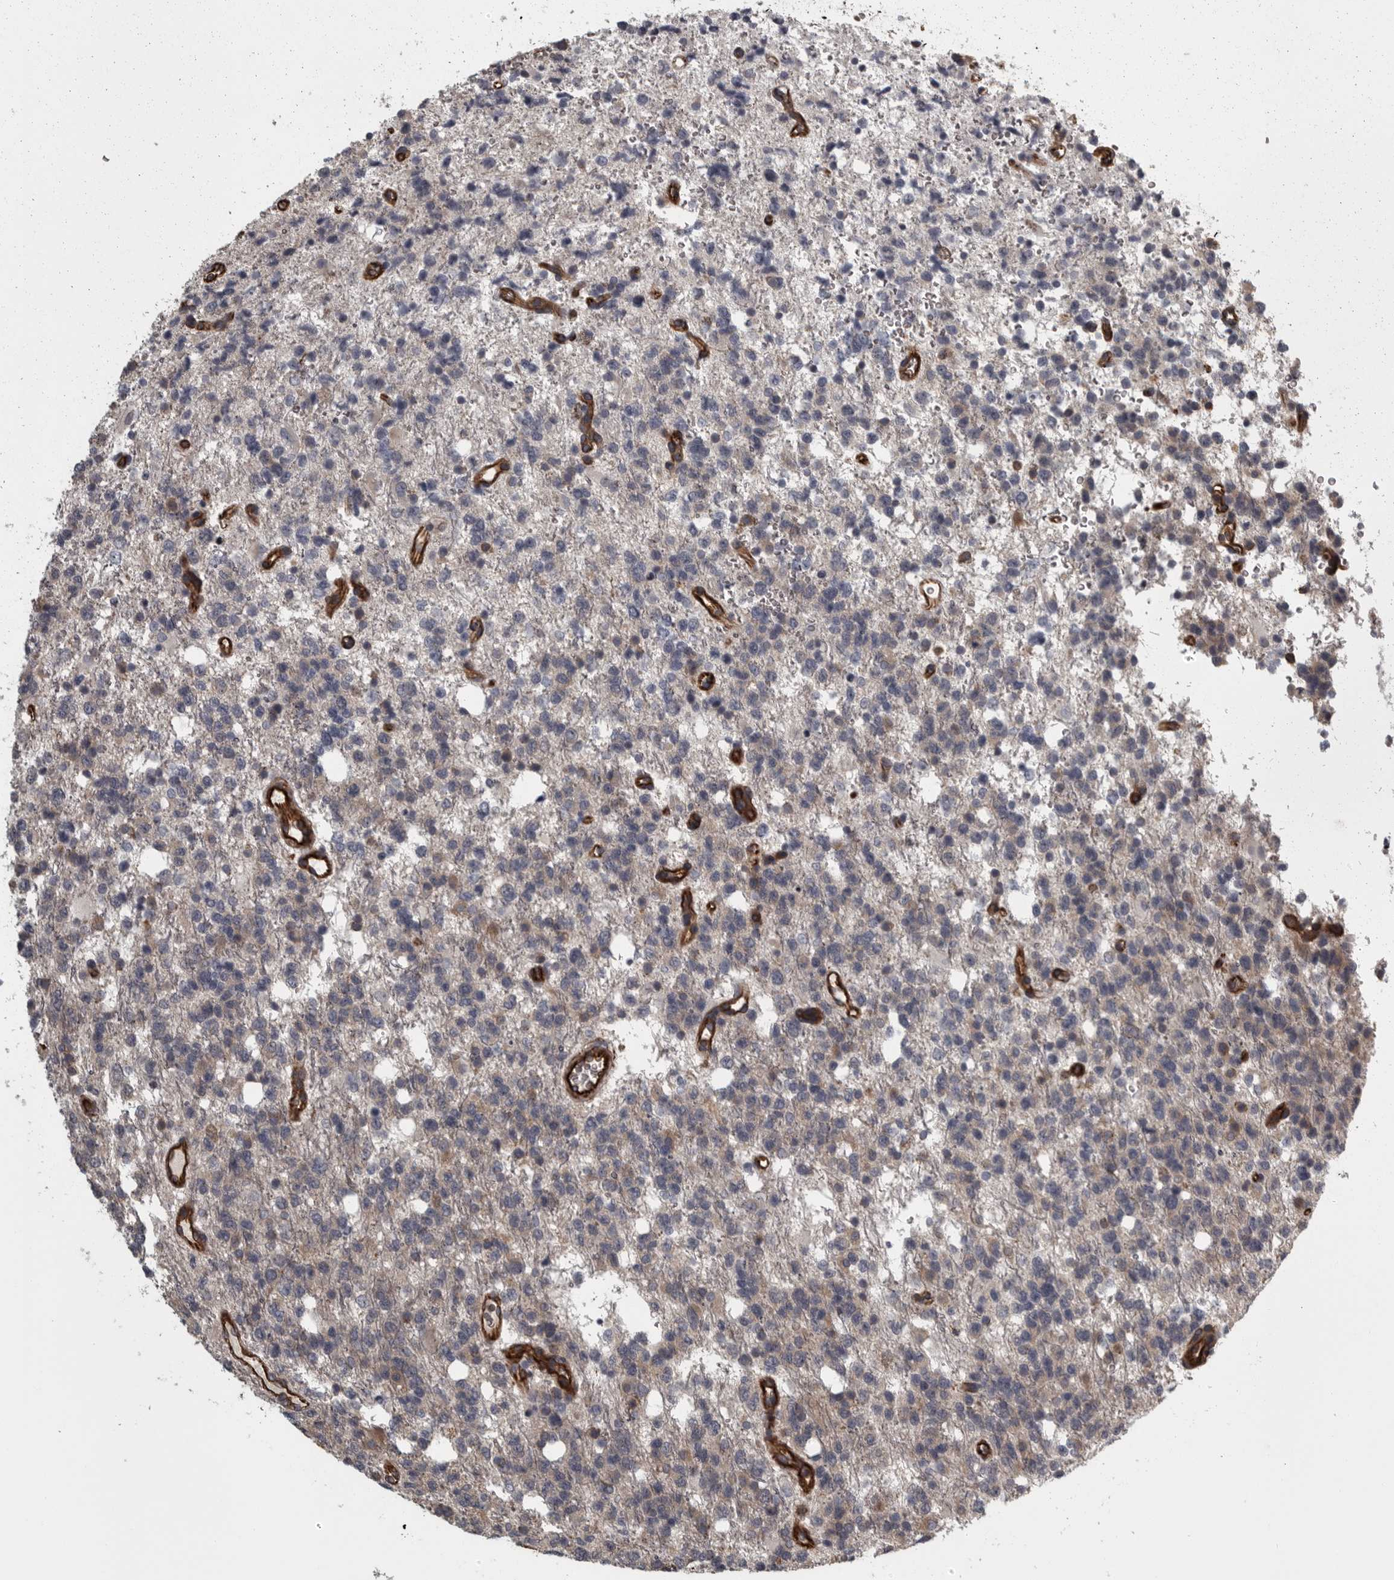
{"staining": {"intensity": "weak", "quantity": "<25%", "location": "cytoplasmic/membranous"}, "tissue": "glioma", "cell_type": "Tumor cells", "image_type": "cancer", "snomed": [{"axis": "morphology", "description": "Glioma, malignant, High grade"}, {"axis": "topography", "description": "Brain"}], "caption": "High magnification brightfield microscopy of glioma stained with DAB (brown) and counterstained with hematoxylin (blue): tumor cells show no significant staining. (DAB immunohistochemistry, high magnification).", "gene": "FAAP100", "patient": {"sex": "female", "age": 62}}